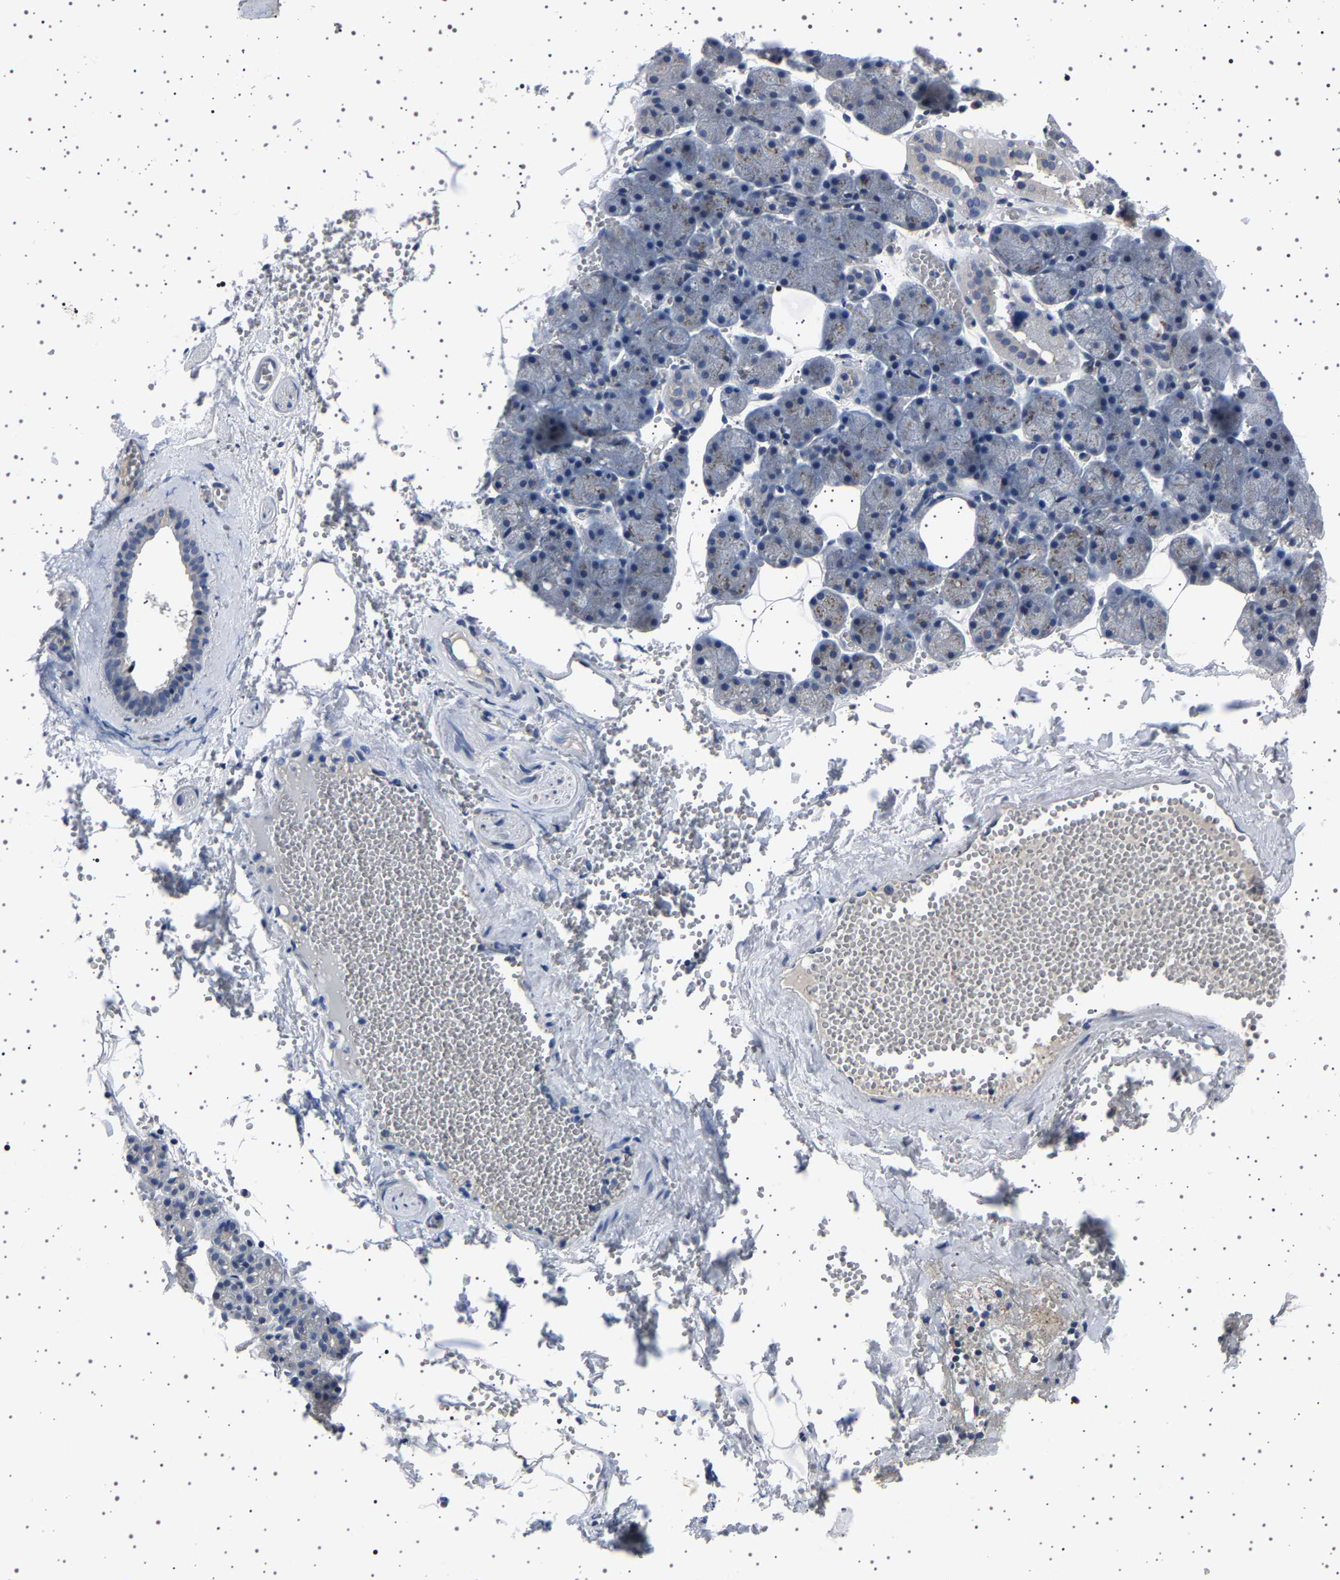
{"staining": {"intensity": "negative", "quantity": "none", "location": "none"}, "tissue": "salivary gland", "cell_type": "Glandular cells", "image_type": "normal", "snomed": [{"axis": "morphology", "description": "Normal tissue, NOS"}, {"axis": "topography", "description": "Salivary gland"}], "caption": "Immunohistochemistry (IHC) image of unremarkable human salivary gland stained for a protein (brown), which displays no expression in glandular cells.", "gene": "NCKAP1", "patient": {"sex": "male", "age": 62}}